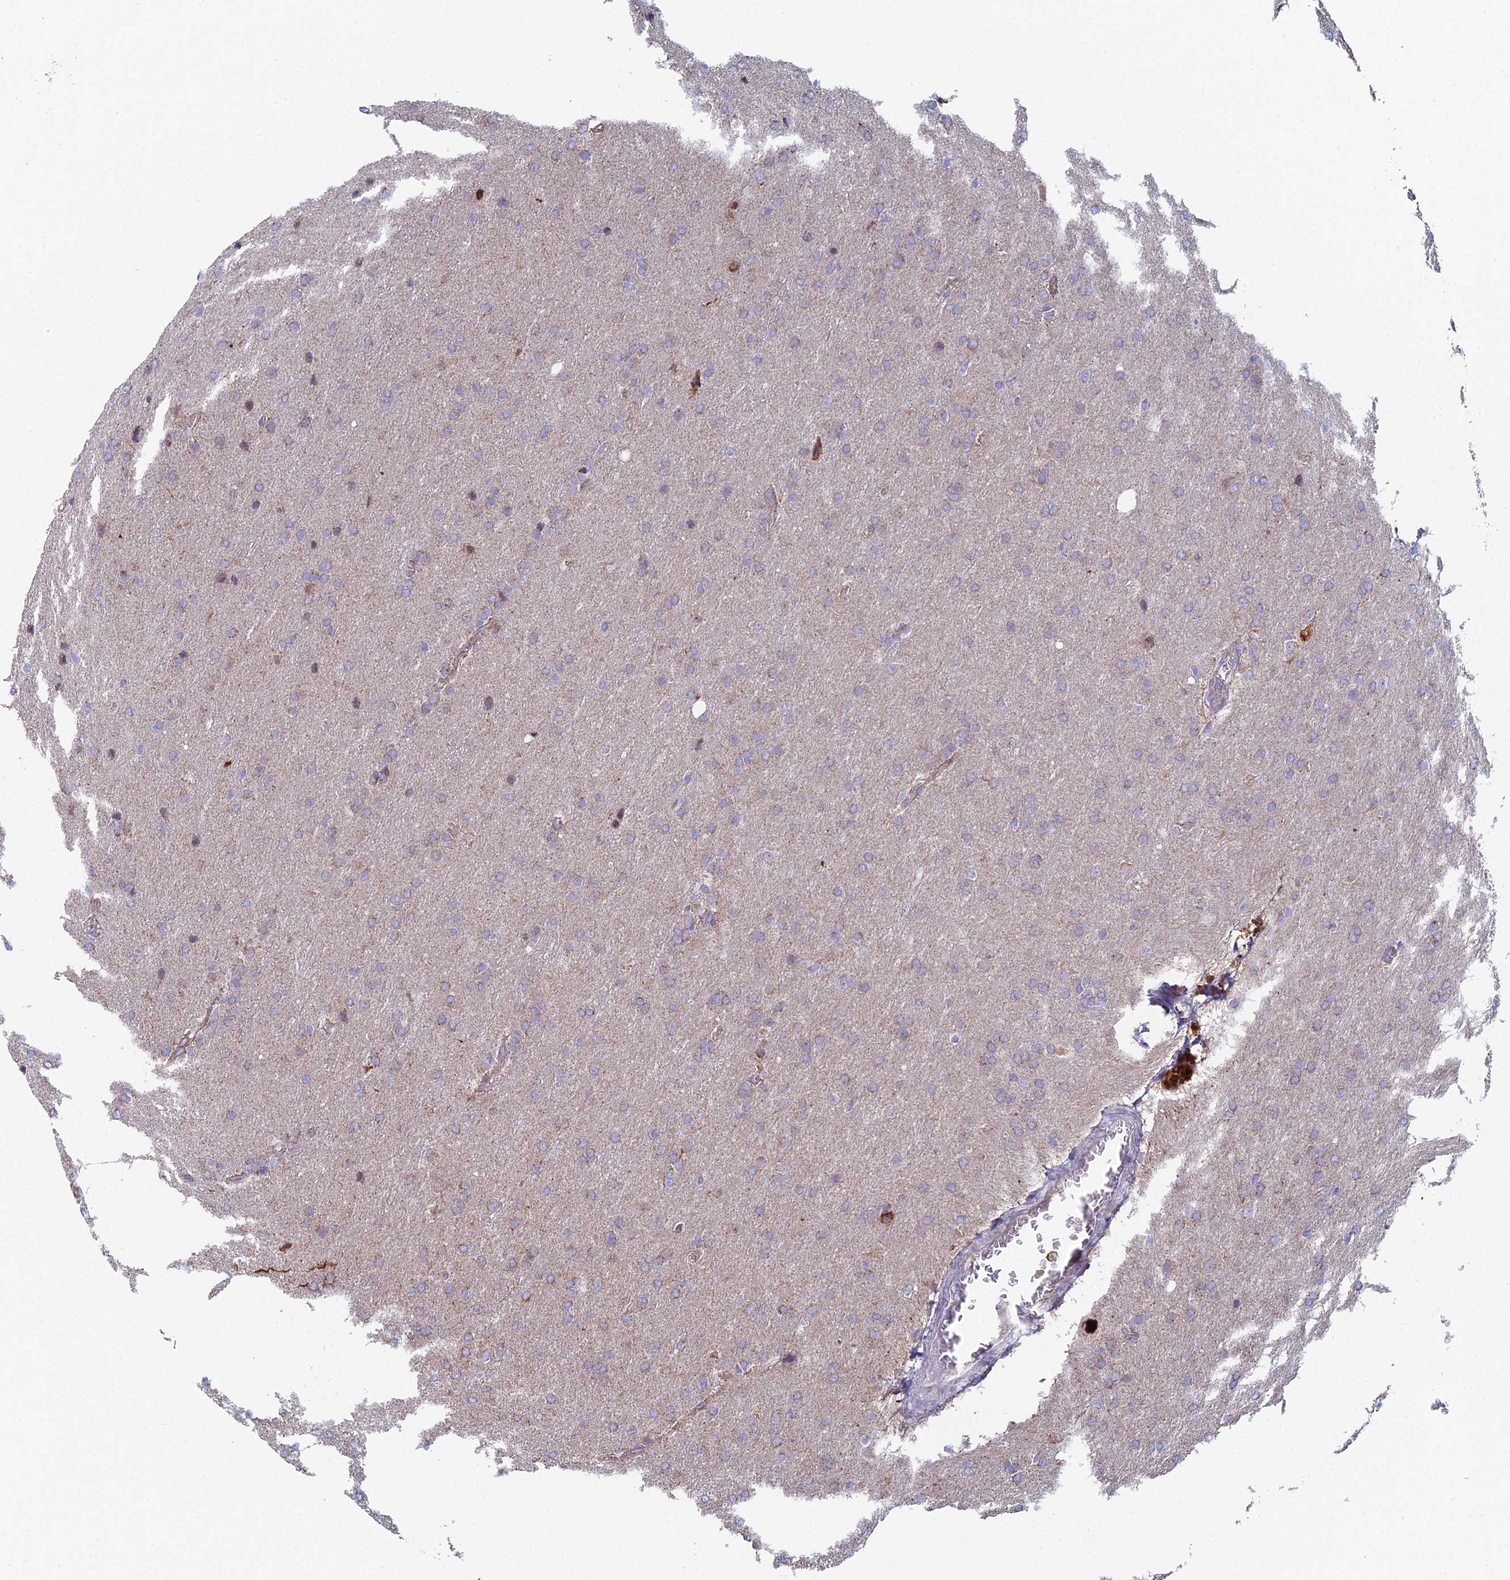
{"staining": {"intensity": "weak", "quantity": "25%-75%", "location": "cytoplasmic/membranous"}, "tissue": "glioma", "cell_type": "Tumor cells", "image_type": "cancer", "snomed": [{"axis": "morphology", "description": "Glioma, malignant, Low grade"}, {"axis": "topography", "description": "Brain"}], "caption": "The image reveals immunohistochemical staining of glioma. There is weak cytoplasmic/membranous expression is identified in approximately 25%-75% of tumor cells.", "gene": "SPOCK2", "patient": {"sex": "female", "age": 32}}